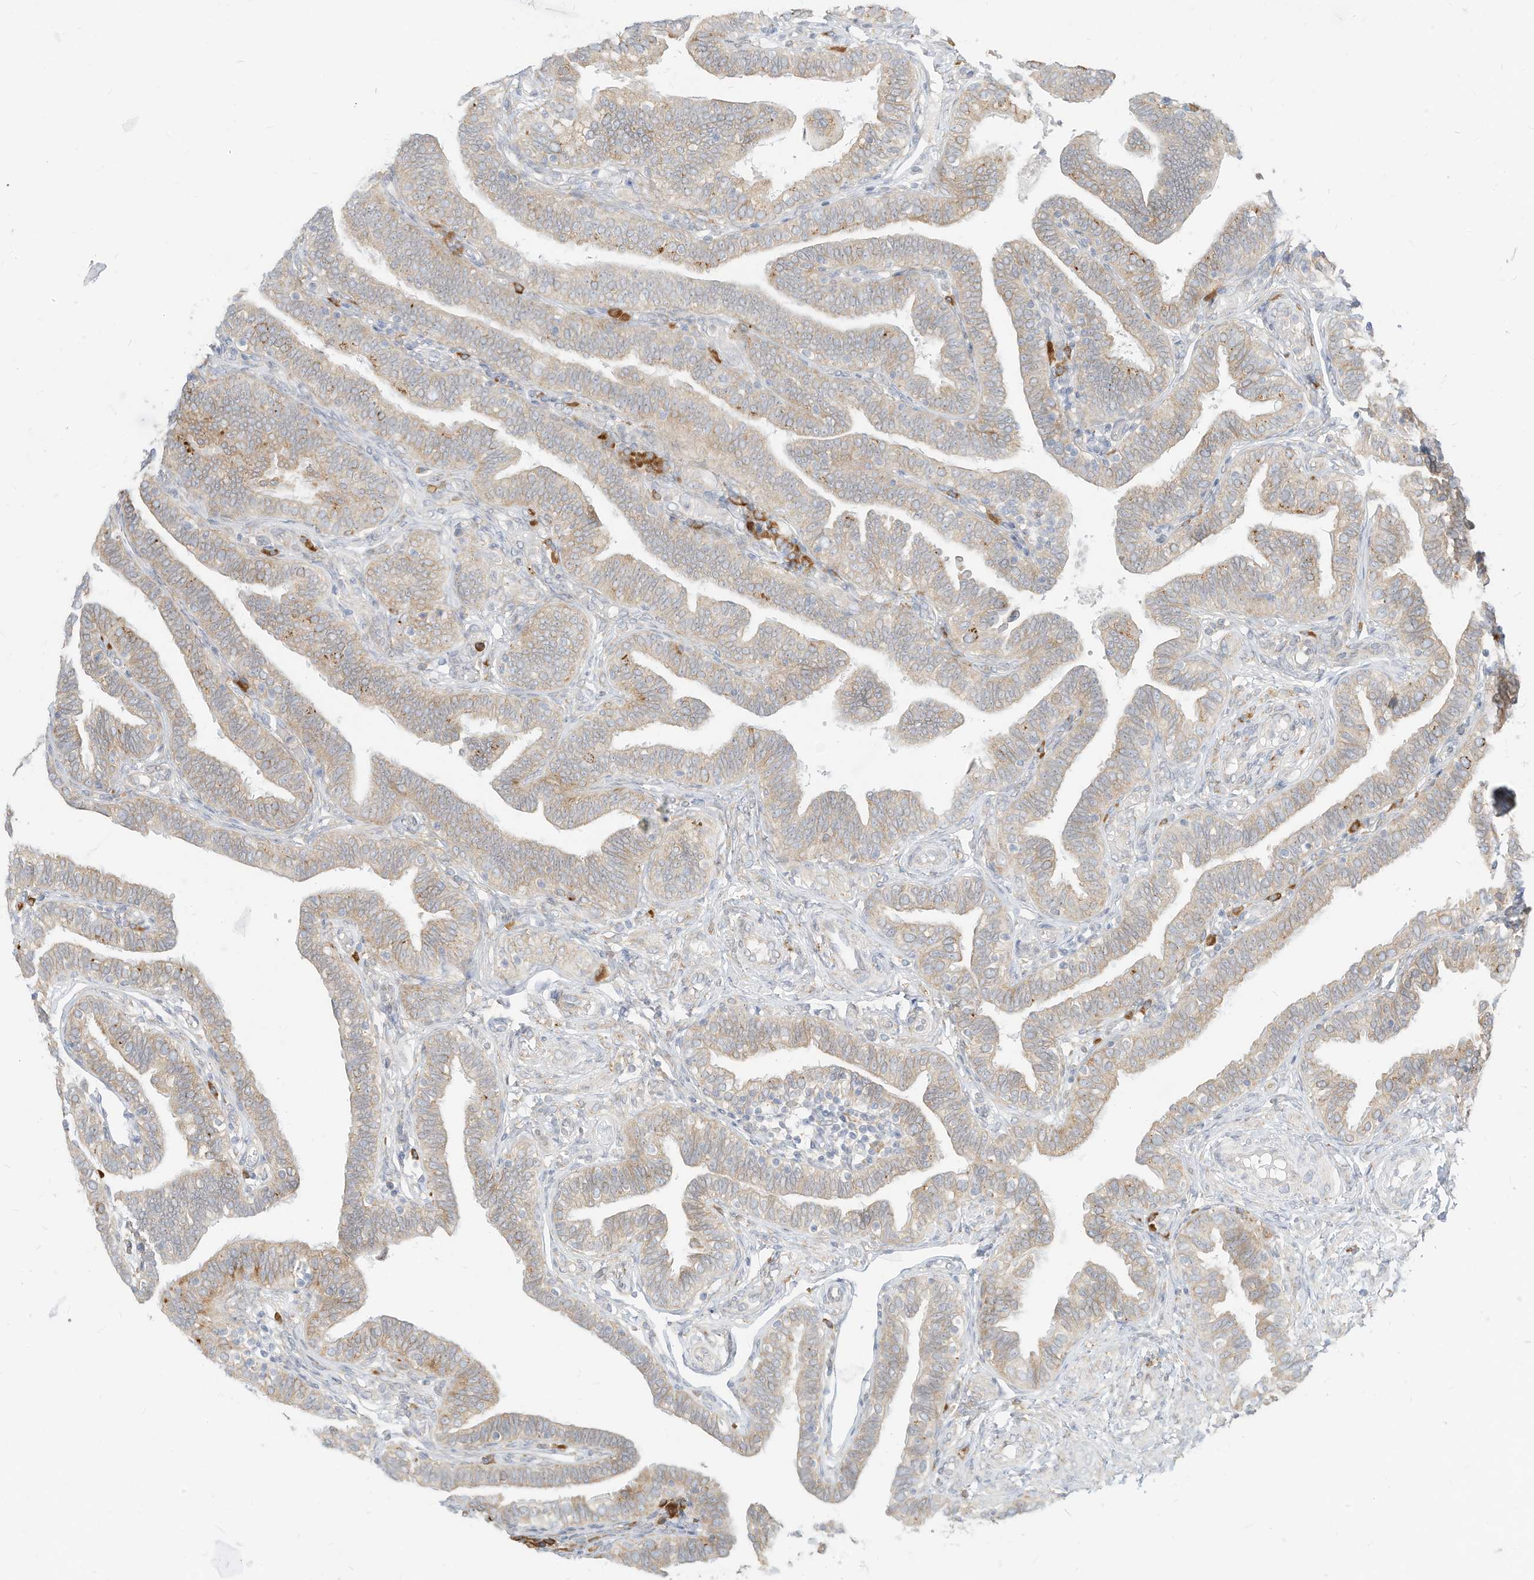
{"staining": {"intensity": "moderate", "quantity": "25%-75%", "location": "cytoplasmic/membranous"}, "tissue": "fallopian tube", "cell_type": "Glandular cells", "image_type": "normal", "snomed": [{"axis": "morphology", "description": "Normal tissue, NOS"}, {"axis": "topography", "description": "Fallopian tube"}], "caption": "This micrograph shows immunohistochemistry (IHC) staining of unremarkable human fallopian tube, with medium moderate cytoplasmic/membranous expression in about 25%-75% of glandular cells.", "gene": "STT3A", "patient": {"sex": "female", "age": 39}}